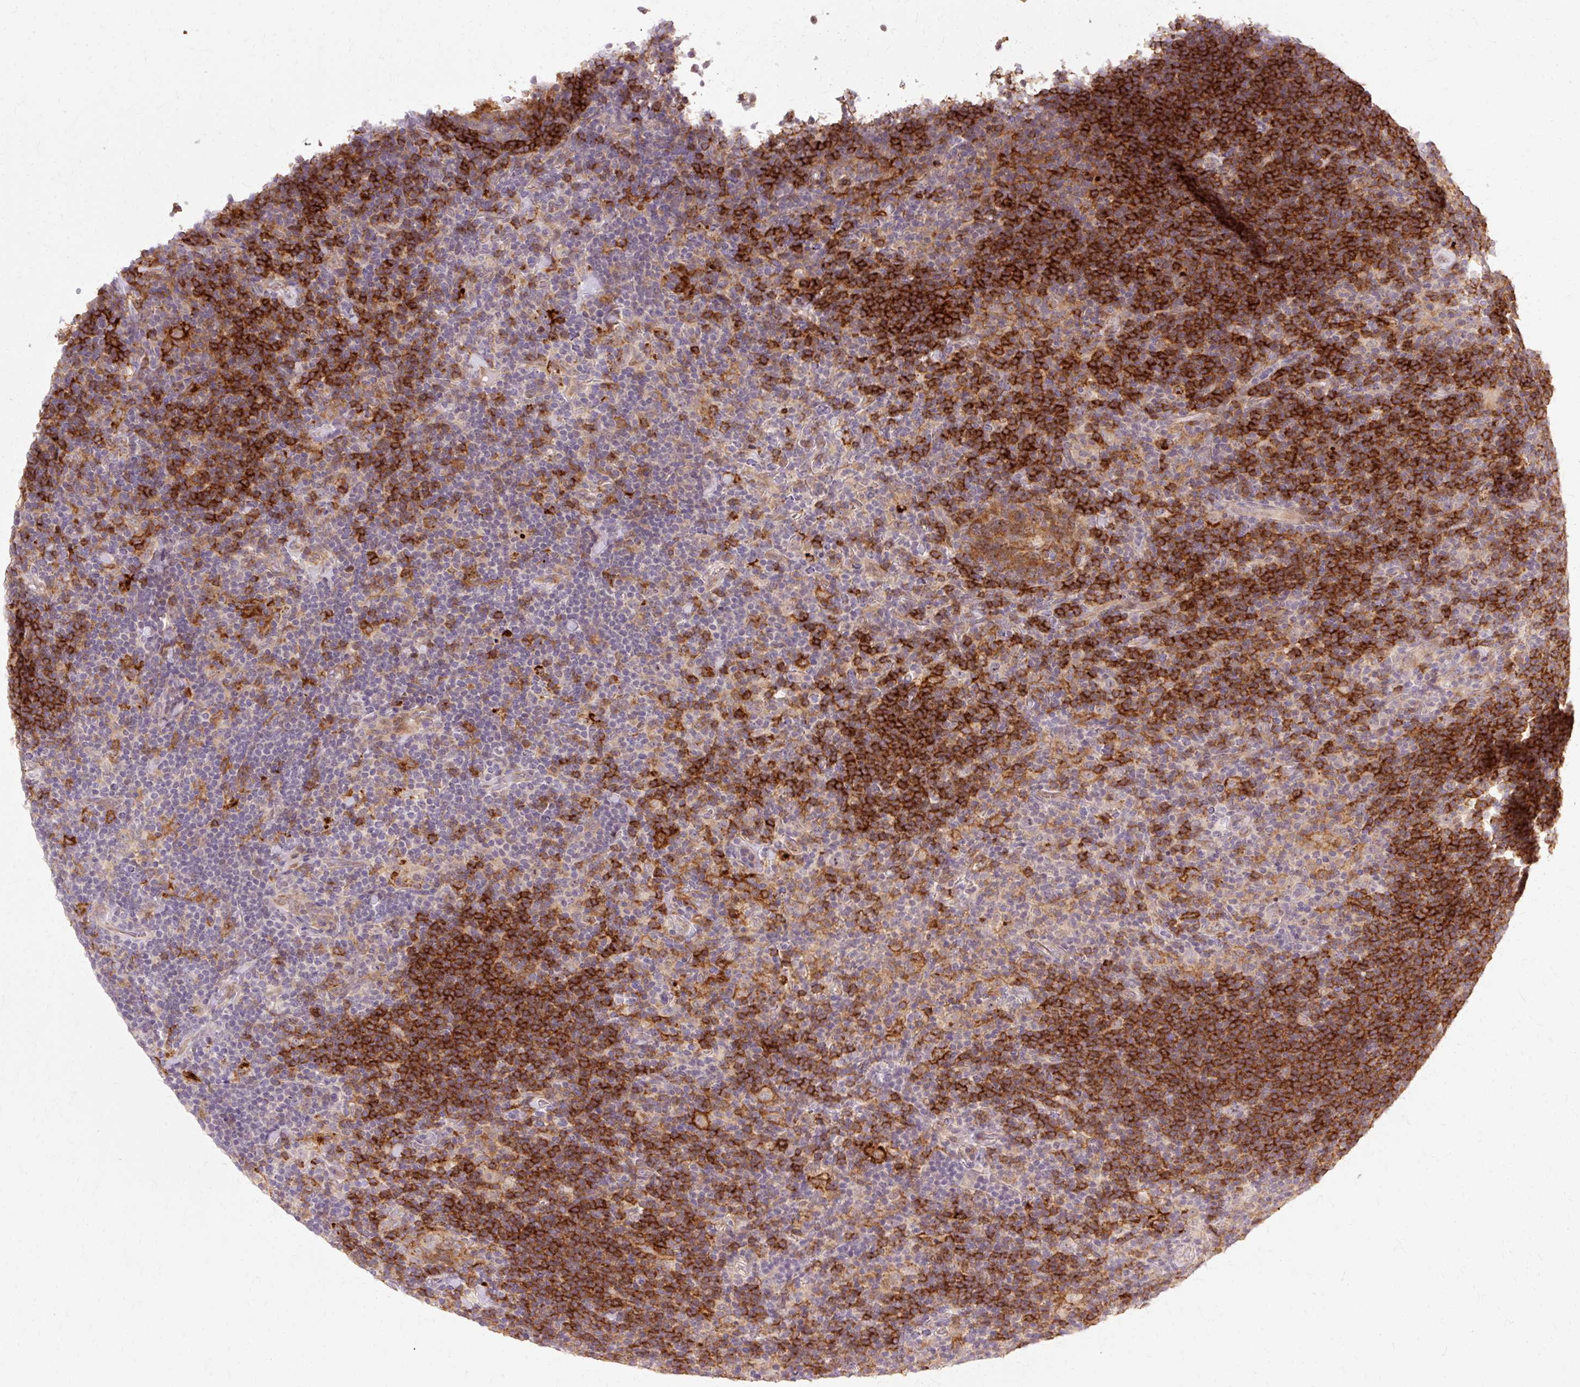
{"staining": {"intensity": "negative", "quantity": "none", "location": "none"}, "tissue": "lymphoma", "cell_type": "Tumor cells", "image_type": "cancer", "snomed": [{"axis": "morphology", "description": "Hodgkin's disease, NOS"}, {"axis": "topography", "description": "Lymph node"}], "caption": "An immunohistochemistry (IHC) micrograph of Hodgkin's disease is shown. There is no staining in tumor cells of Hodgkin's disease. (DAB immunohistochemistry with hematoxylin counter stain).", "gene": "GEMIN2", "patient": {"sex": "female", "age": 57}}